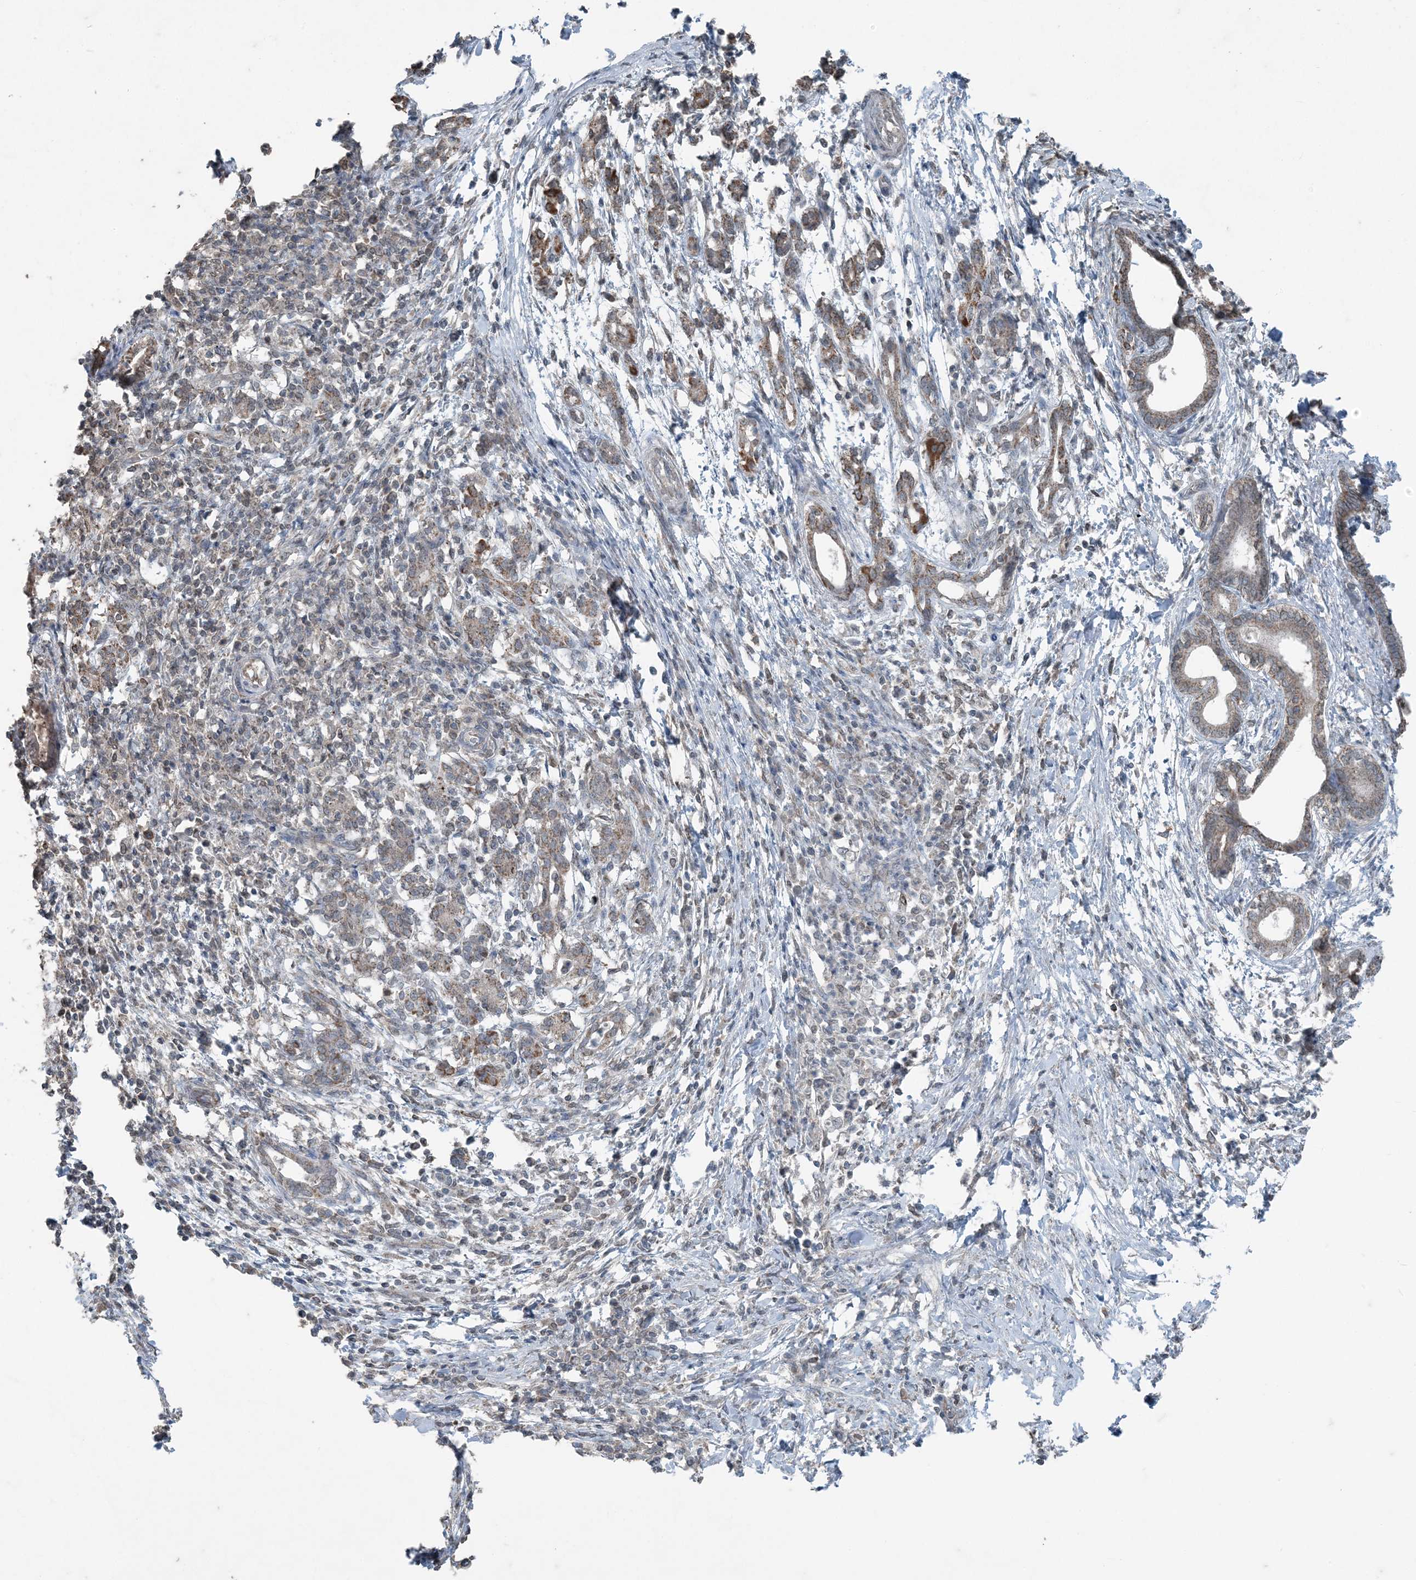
{"staining": {"intensity": "weak", "quantity": ">75%", "location": "cytoplasmic/membranous"}, "tissue": "pancreatic cancer", "cell_type": "Tumor cells", "image_type": "cancer", "snomed": [{"axis": "morphology", "description": "Adenocarcinoma, NOS"}, {"axis": "topography", "description": "Pancreas"}], "caption": "IHC of human pancreatic adenocarcinoma displays low levels of weak cytoplasmic/membranous expression in about >75% of tumor cells.", "gene": "GNL1", "patient": {"sex": "female", "age": 55}}